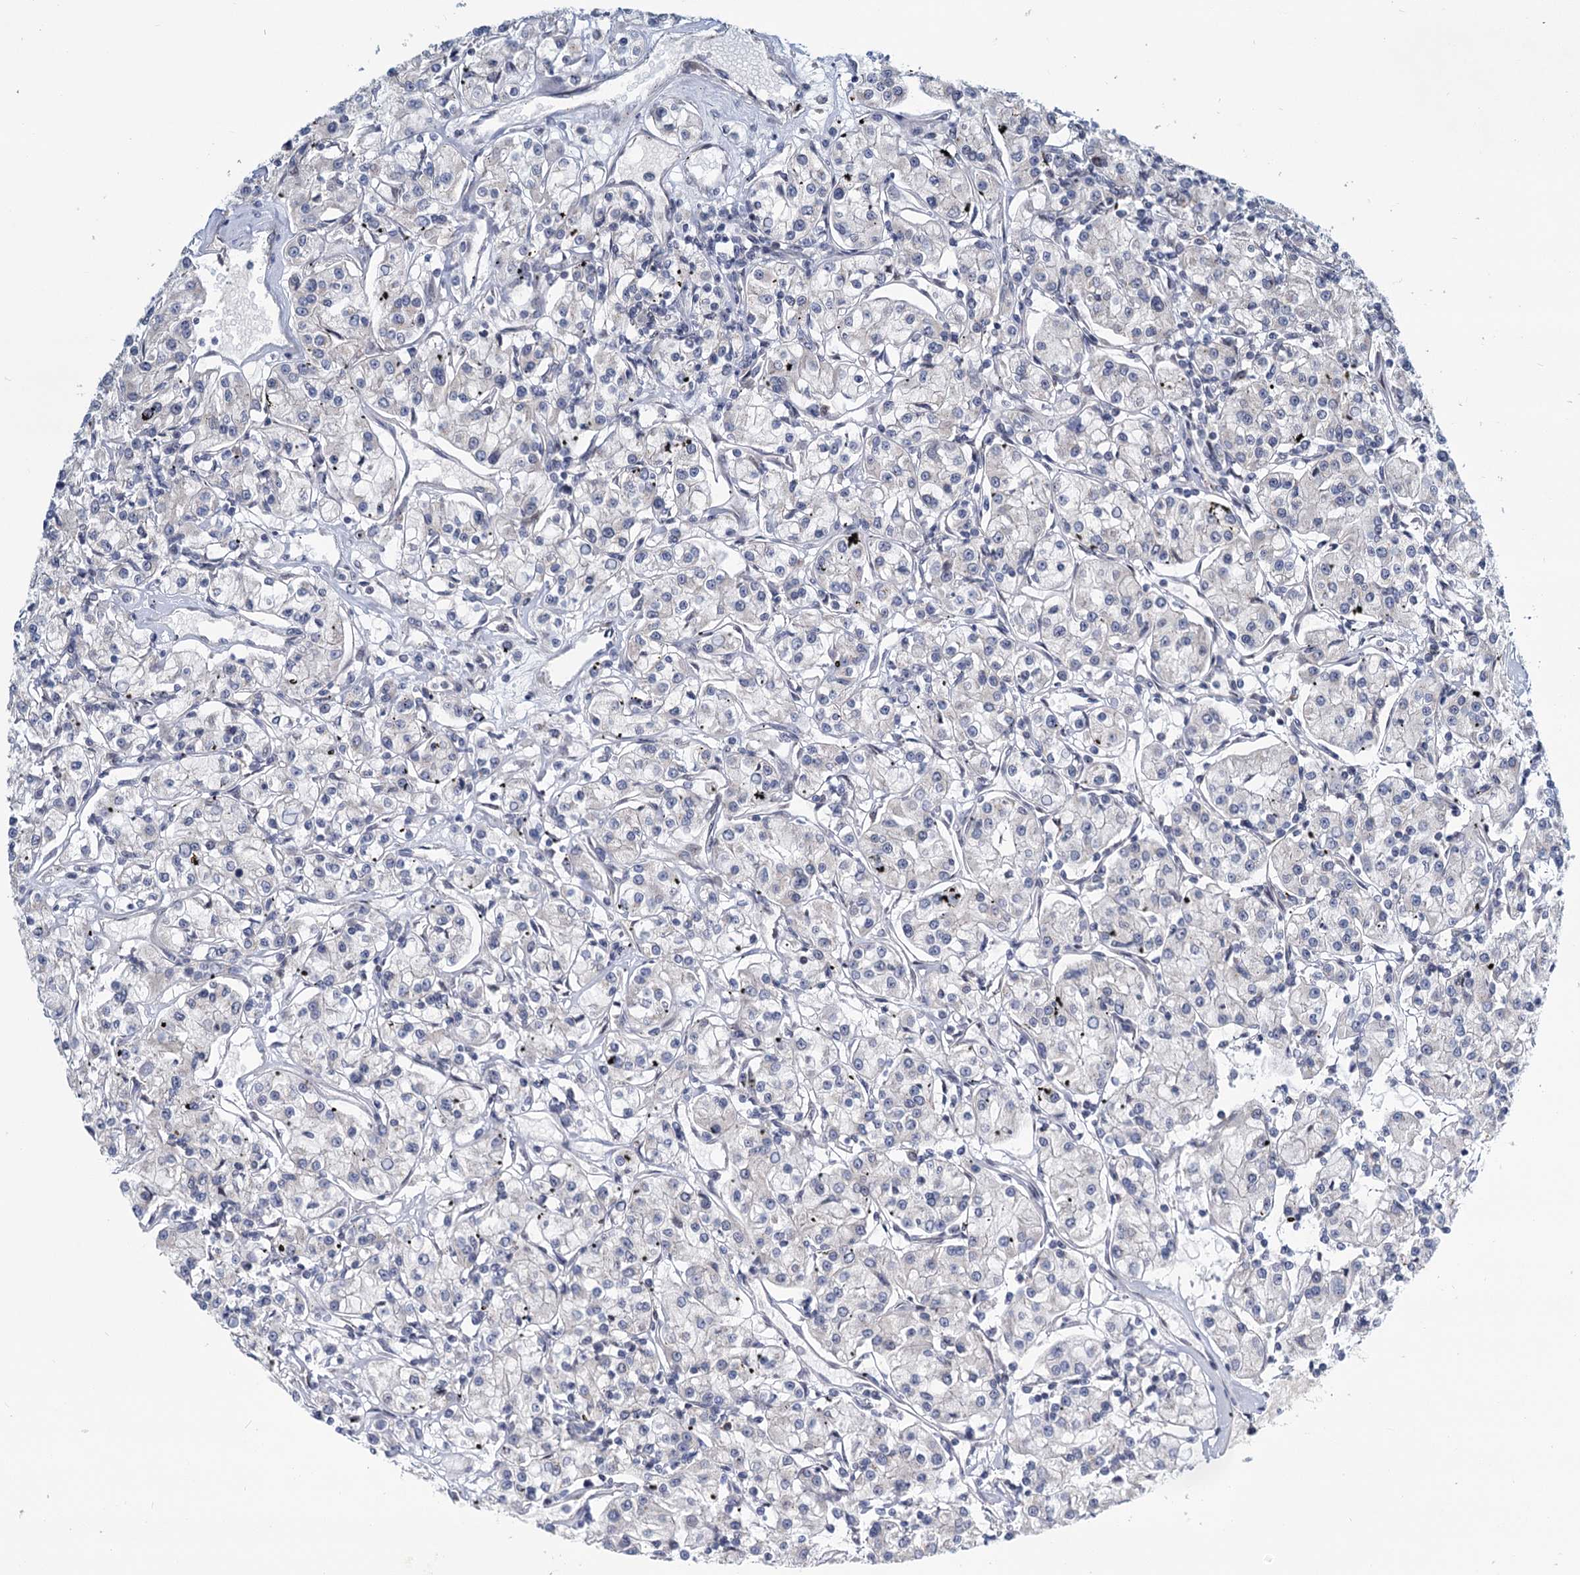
{"staining": {"intensity": "negative", "quantity": "none", "location": "none"}, "tissue": "renal cancer", "cell_type": "Tumor cells", "image_type": "cancer", "snomed": [{"axis": "morphology", "description": "Adenocarcinoma, NOS"}, {"axis": "topography", "description": "Kidney"}], "caption": "This is an immunohistochemistry (IHC) image of renal cancer. There is no expression in tumor cells.", "gene": "STAP1", "patient": {"sex": "female", "age": 59}}